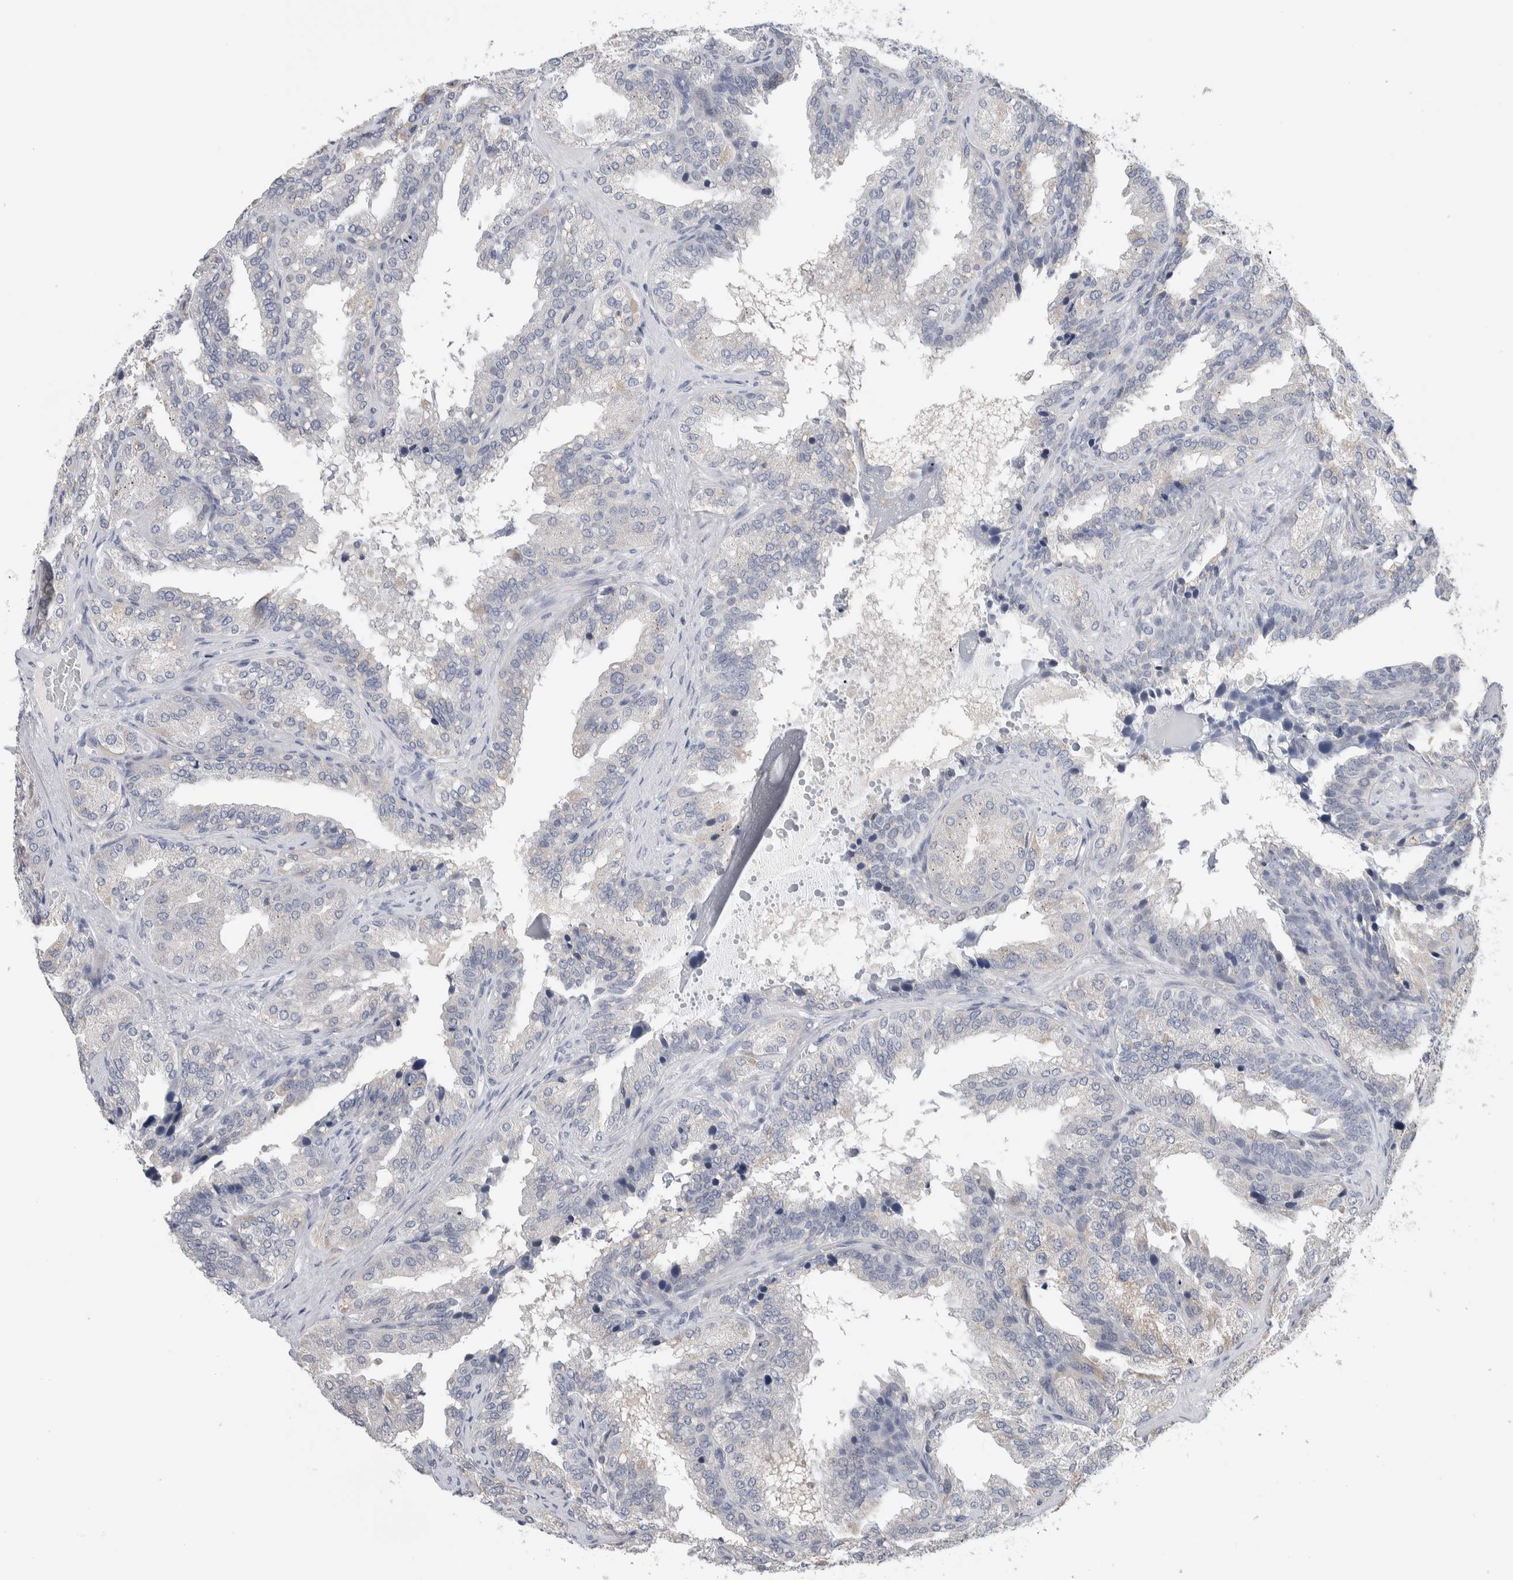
{"staining": {"intensity": "negative", "quantity": "none", "location": "none"}, "tissue": "seminal vesicle", "cell_type": "Glandular cells", "image_type": "normal", "snomed": [{"axis": "morphology", "description": "Normal tissue, NOS"}, {"axis": "topography", "description": "Prostate"}, {"axis": "topography", "description": "Seminal veicle"}], "caption": "IHC histopathology image of normal seminal vesicle stained for a protein (brown), which demonstrates no expression in glandular cells.", "gene": "SCN2A", "patient": {"sex": "male", "age": 51}}